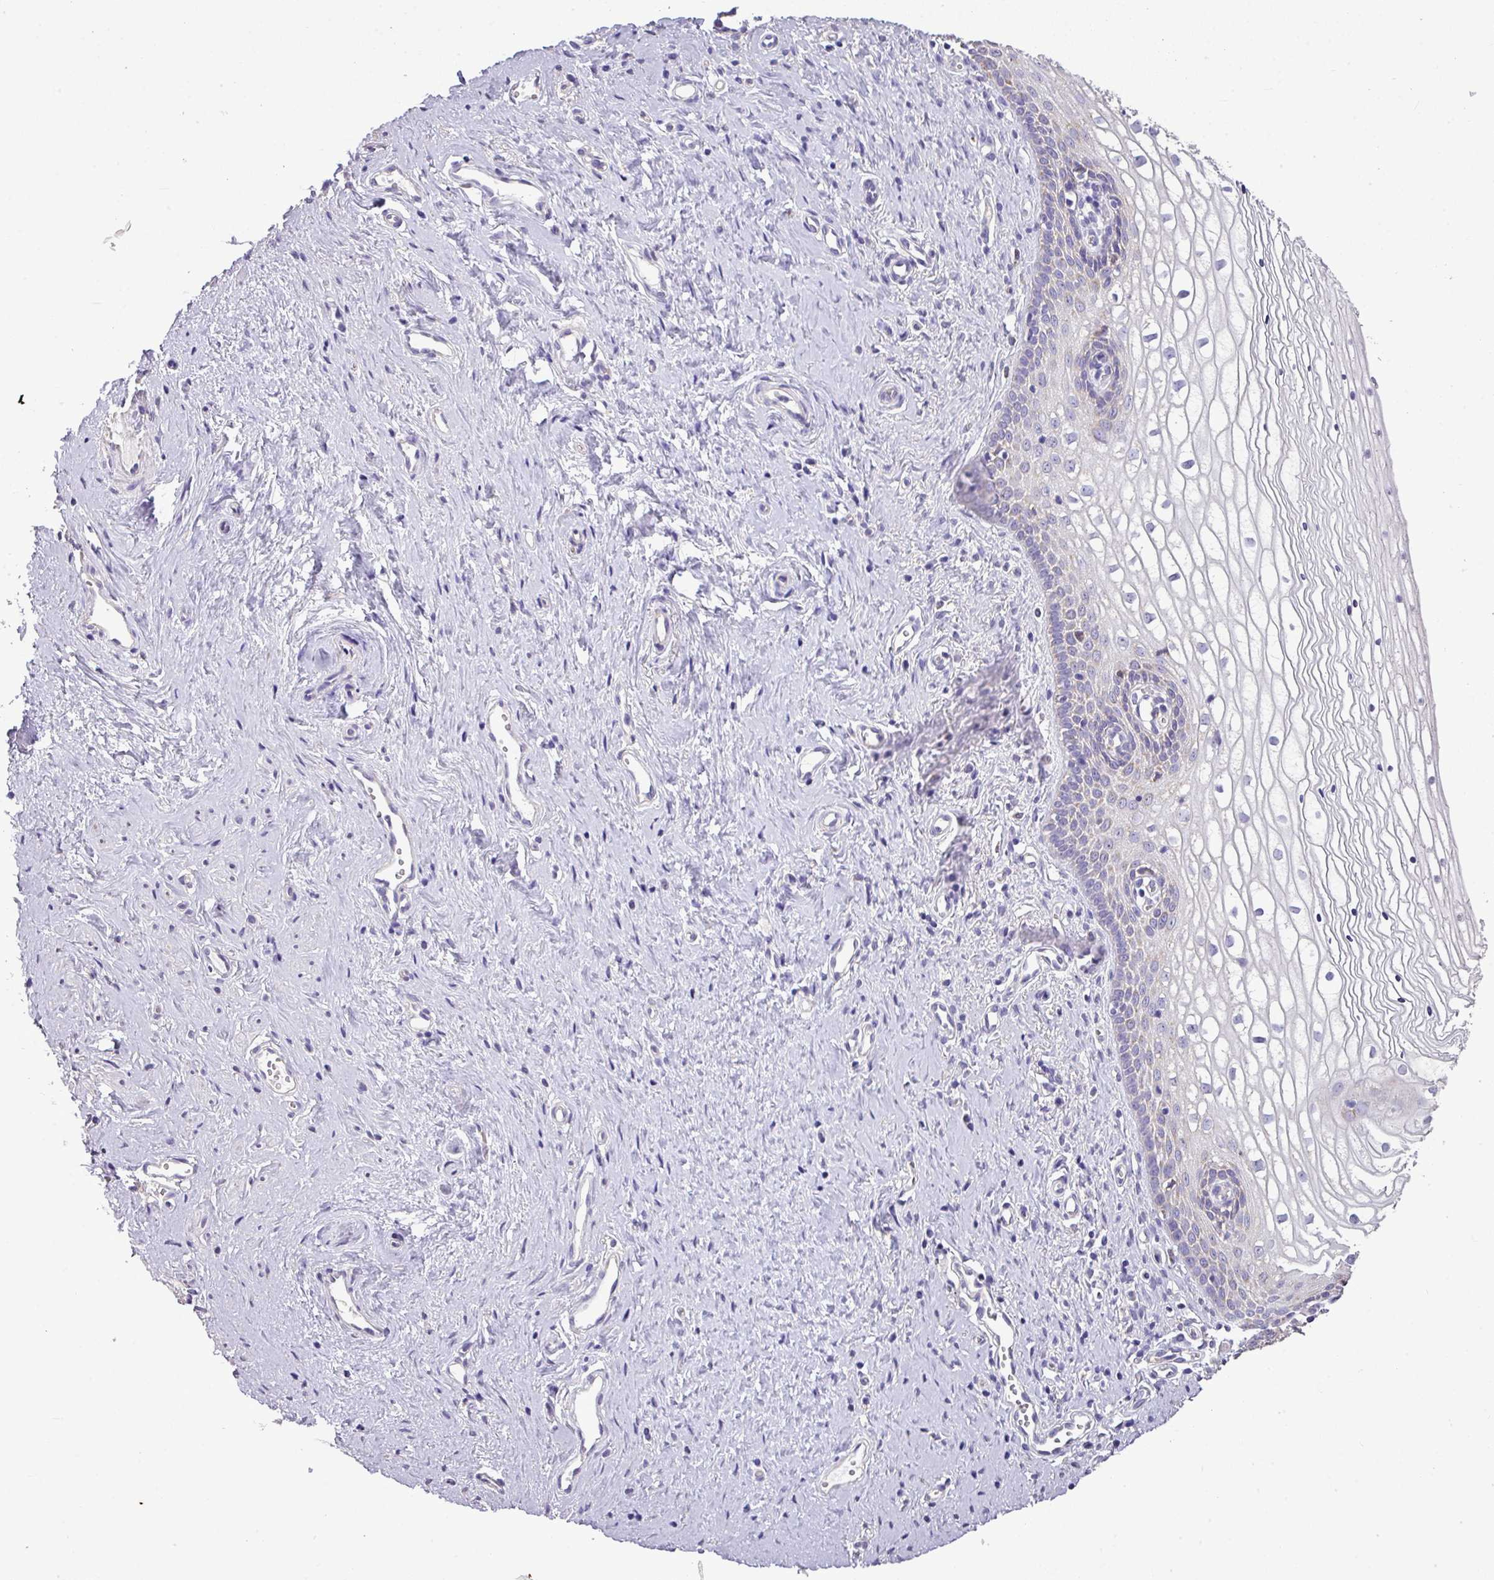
{"staining": {"intensity": "negative", "quantity": "none", "location": "none"}, "tissue": "vagina", "cell_type": "Squamous epithelial cells", "image_type": "normal", "snomed": [{"axis": "morphology", "description": "Normal tissue, NOS"}, {"axis": "topography", "description": "Vagina"}], "caption": "This micrograph is of normal vagina stained with immunohistochemistry (IHC) to label a protein in brown with the nuclei are counter-stained blue. There is no staining in squamous epithelial cells.", "gene": "ALDH2", "patient": {"sex": "female", "age": 59}}